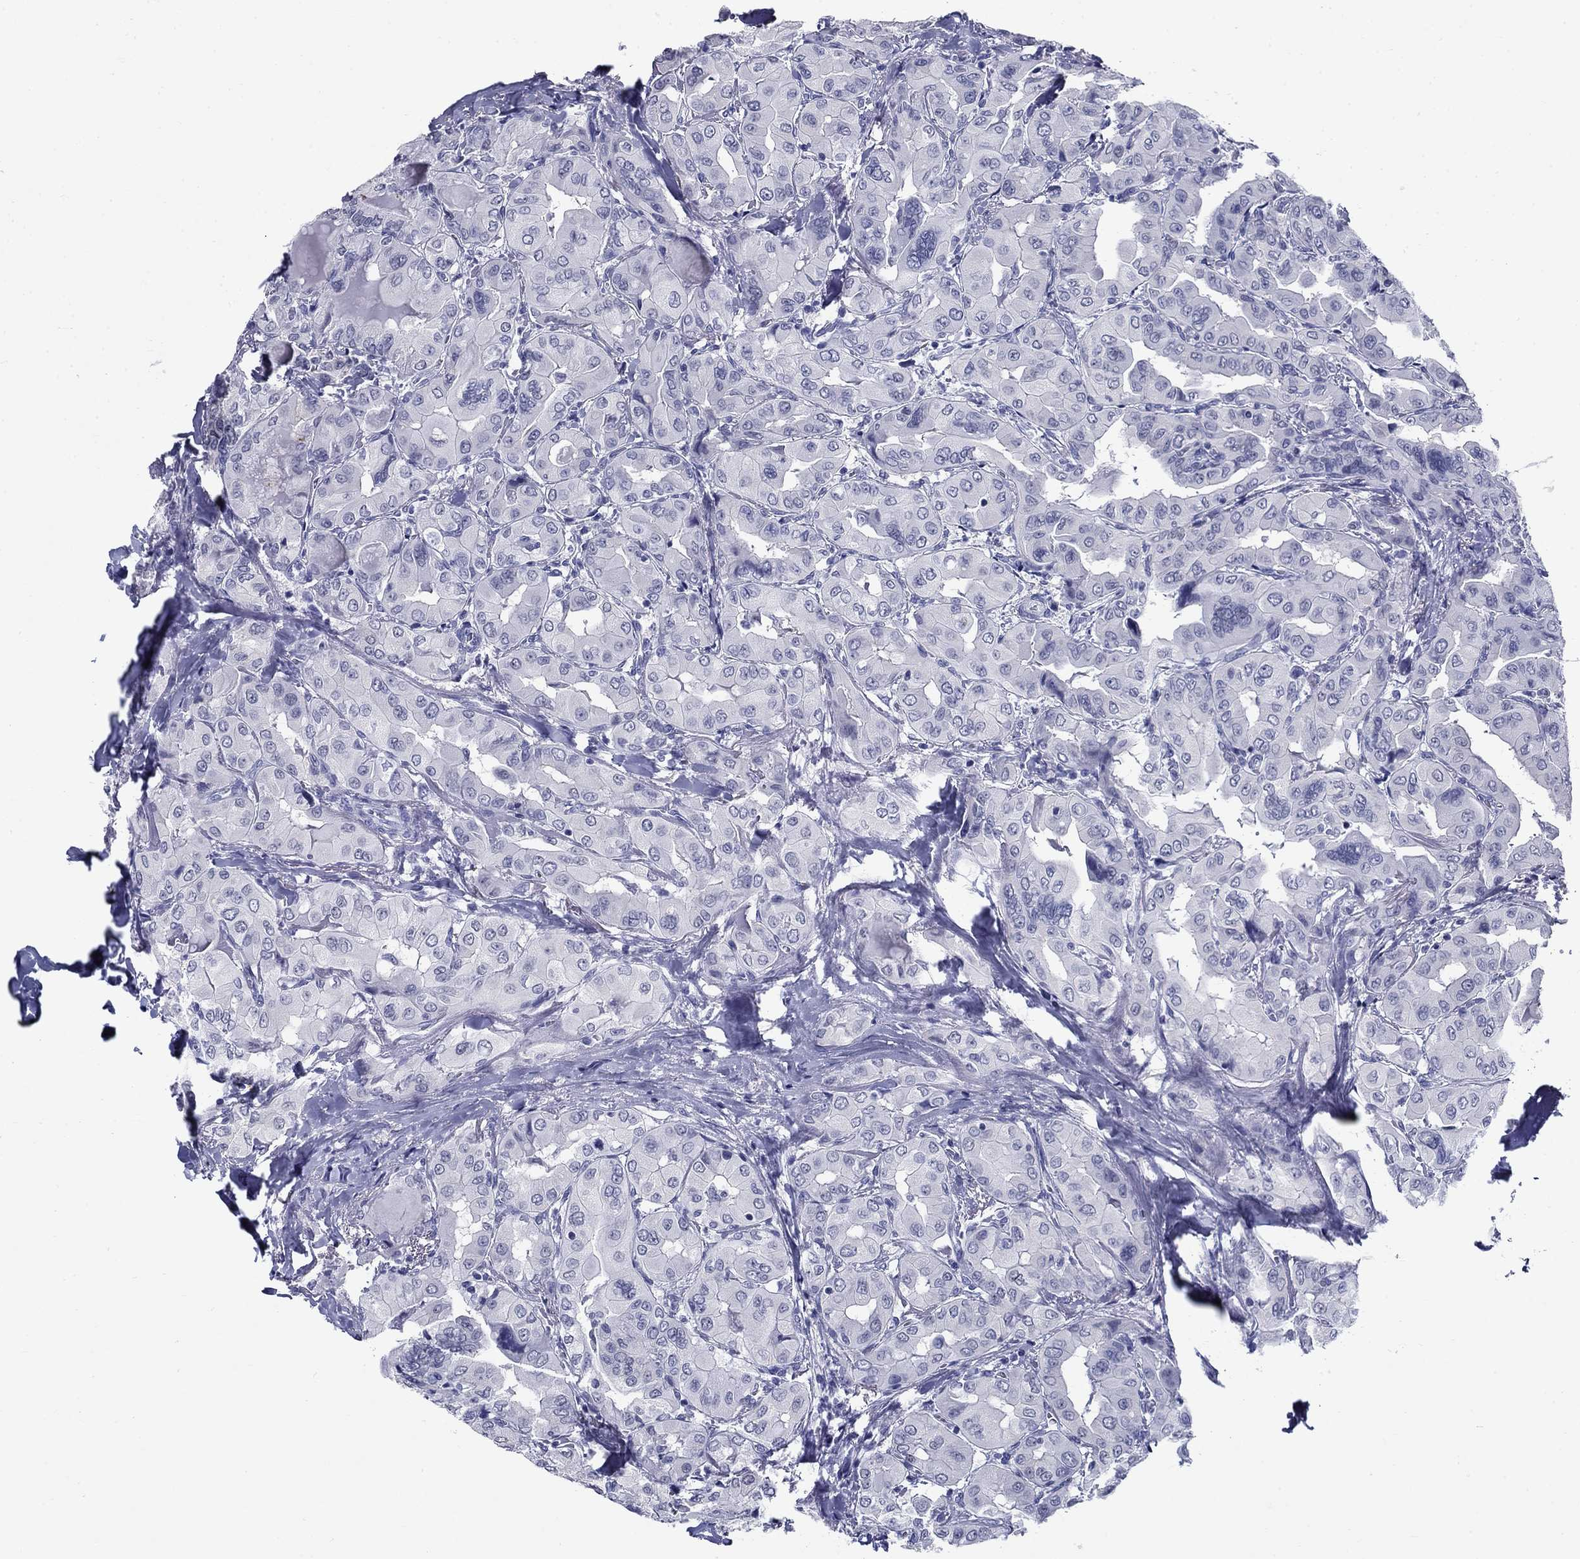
{"staining": {"intensity": "negative", "quantity": "none", "location": "none"}, "tissue": "thyroid cancer", "cell_type": "Tumor cells", "image_type": "cancer", "snomed": [{"axis": "morphology", "description": "Normal tissue, NOS"}, {"axis": "morphology", "description": "Papillary adenocarcinoma, NOS"}, {"axis": "topography", "description": "Thyroid gland"}], "caption": "This is a image of immunohistochemistry staining of papillary adenocarcinoma (thyroid), which shows no positivity in tumor cells.", "gene": "C4orf19", "patient": {"sex": "female", "age": 66}}